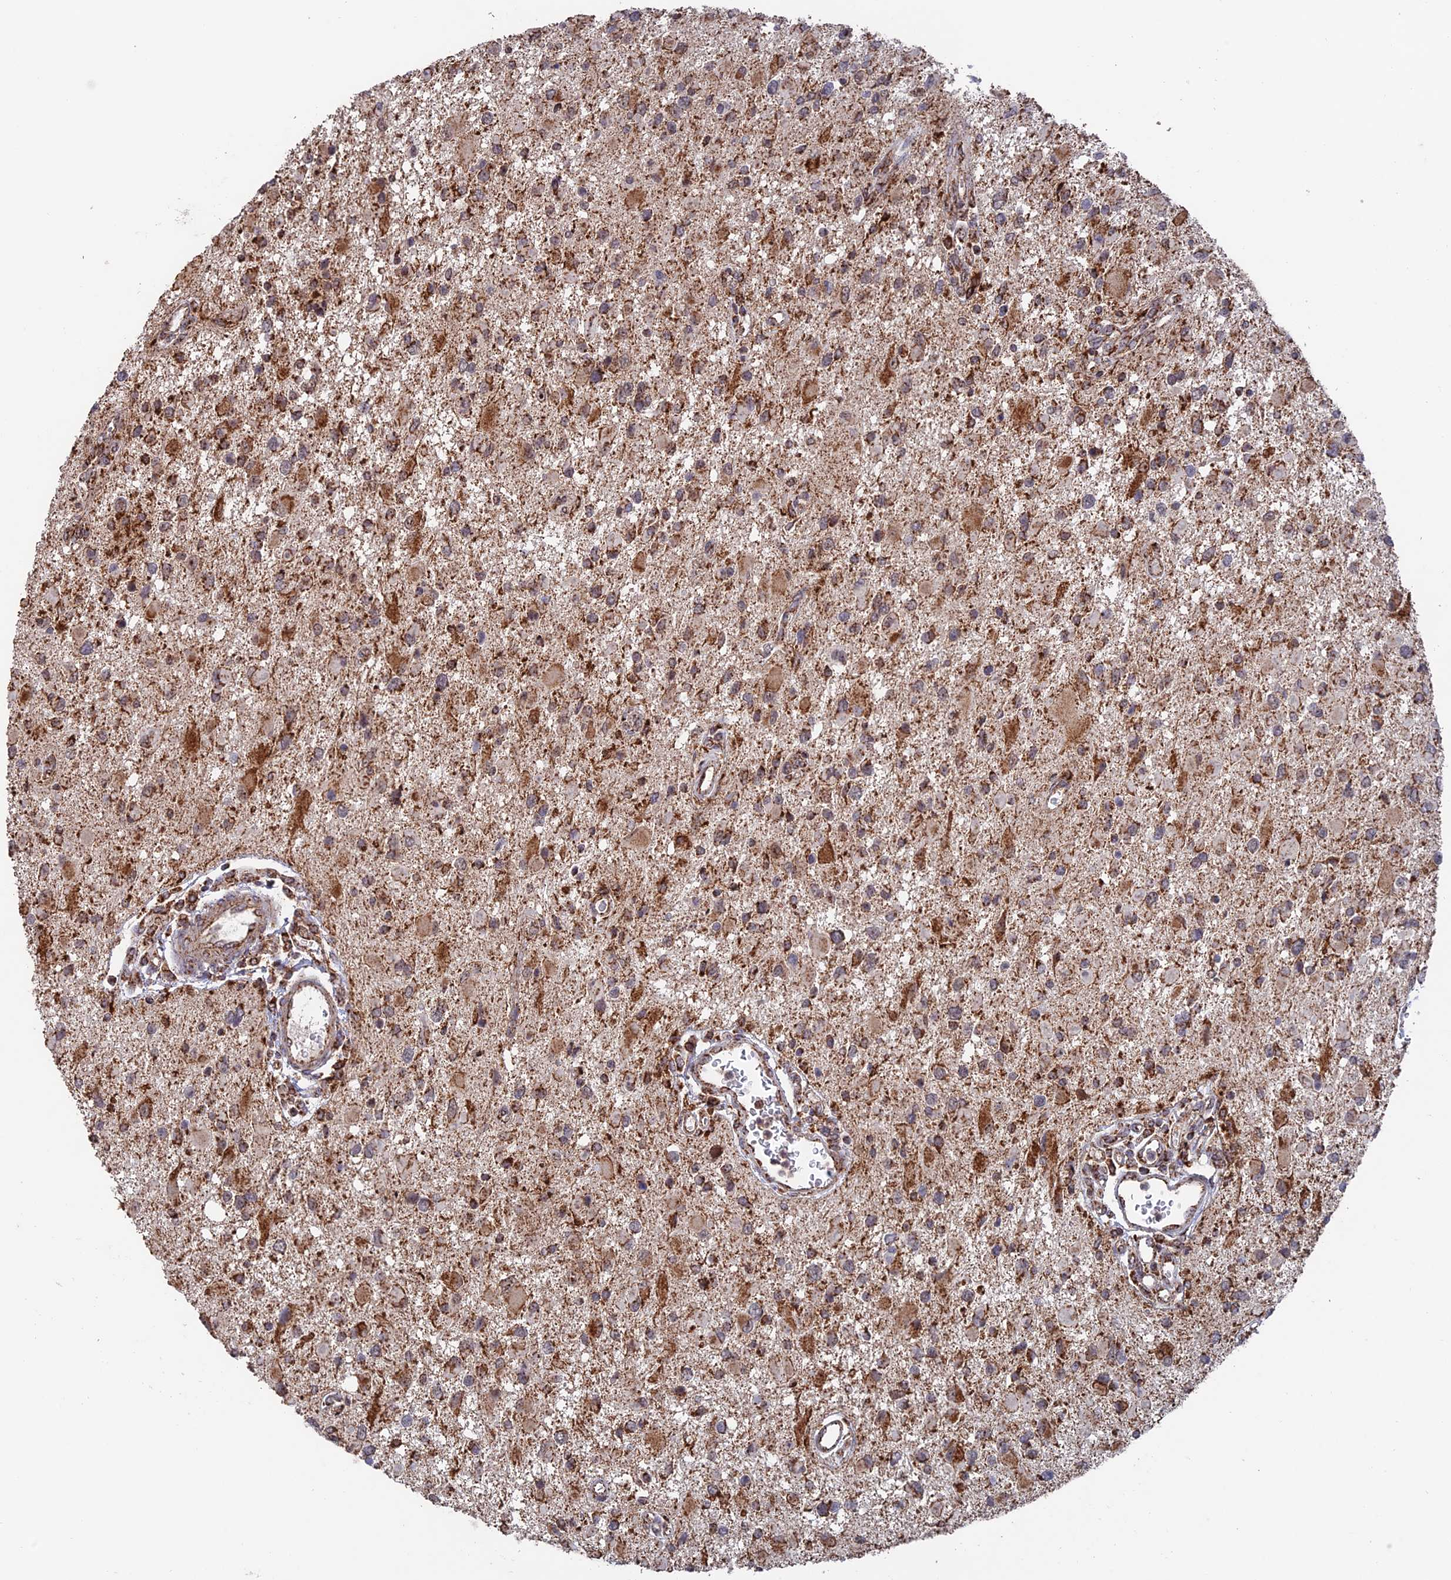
{"staining": {"intensity": "strong", "quantity": "25%-75%", "location": "cytoplasmic/membranous"}, "tissue": "glioma", "cell_type": "Tumor cells", "image_type": "cancer", "snomed": [{"axis": "morphology", "description": "Glioma, malignant, High grade"}, {"axis": "topography", "description": "Brain"}], "caption": "High-power microscopy captured an IHC histopathology image of malignant glioma (high-grade), revealing strong cytoplasmic/membranous expression in about 25%-75% of tumor cells.", "gene": "DTYMK", "patient": {"sex": "male", "age": 53}}